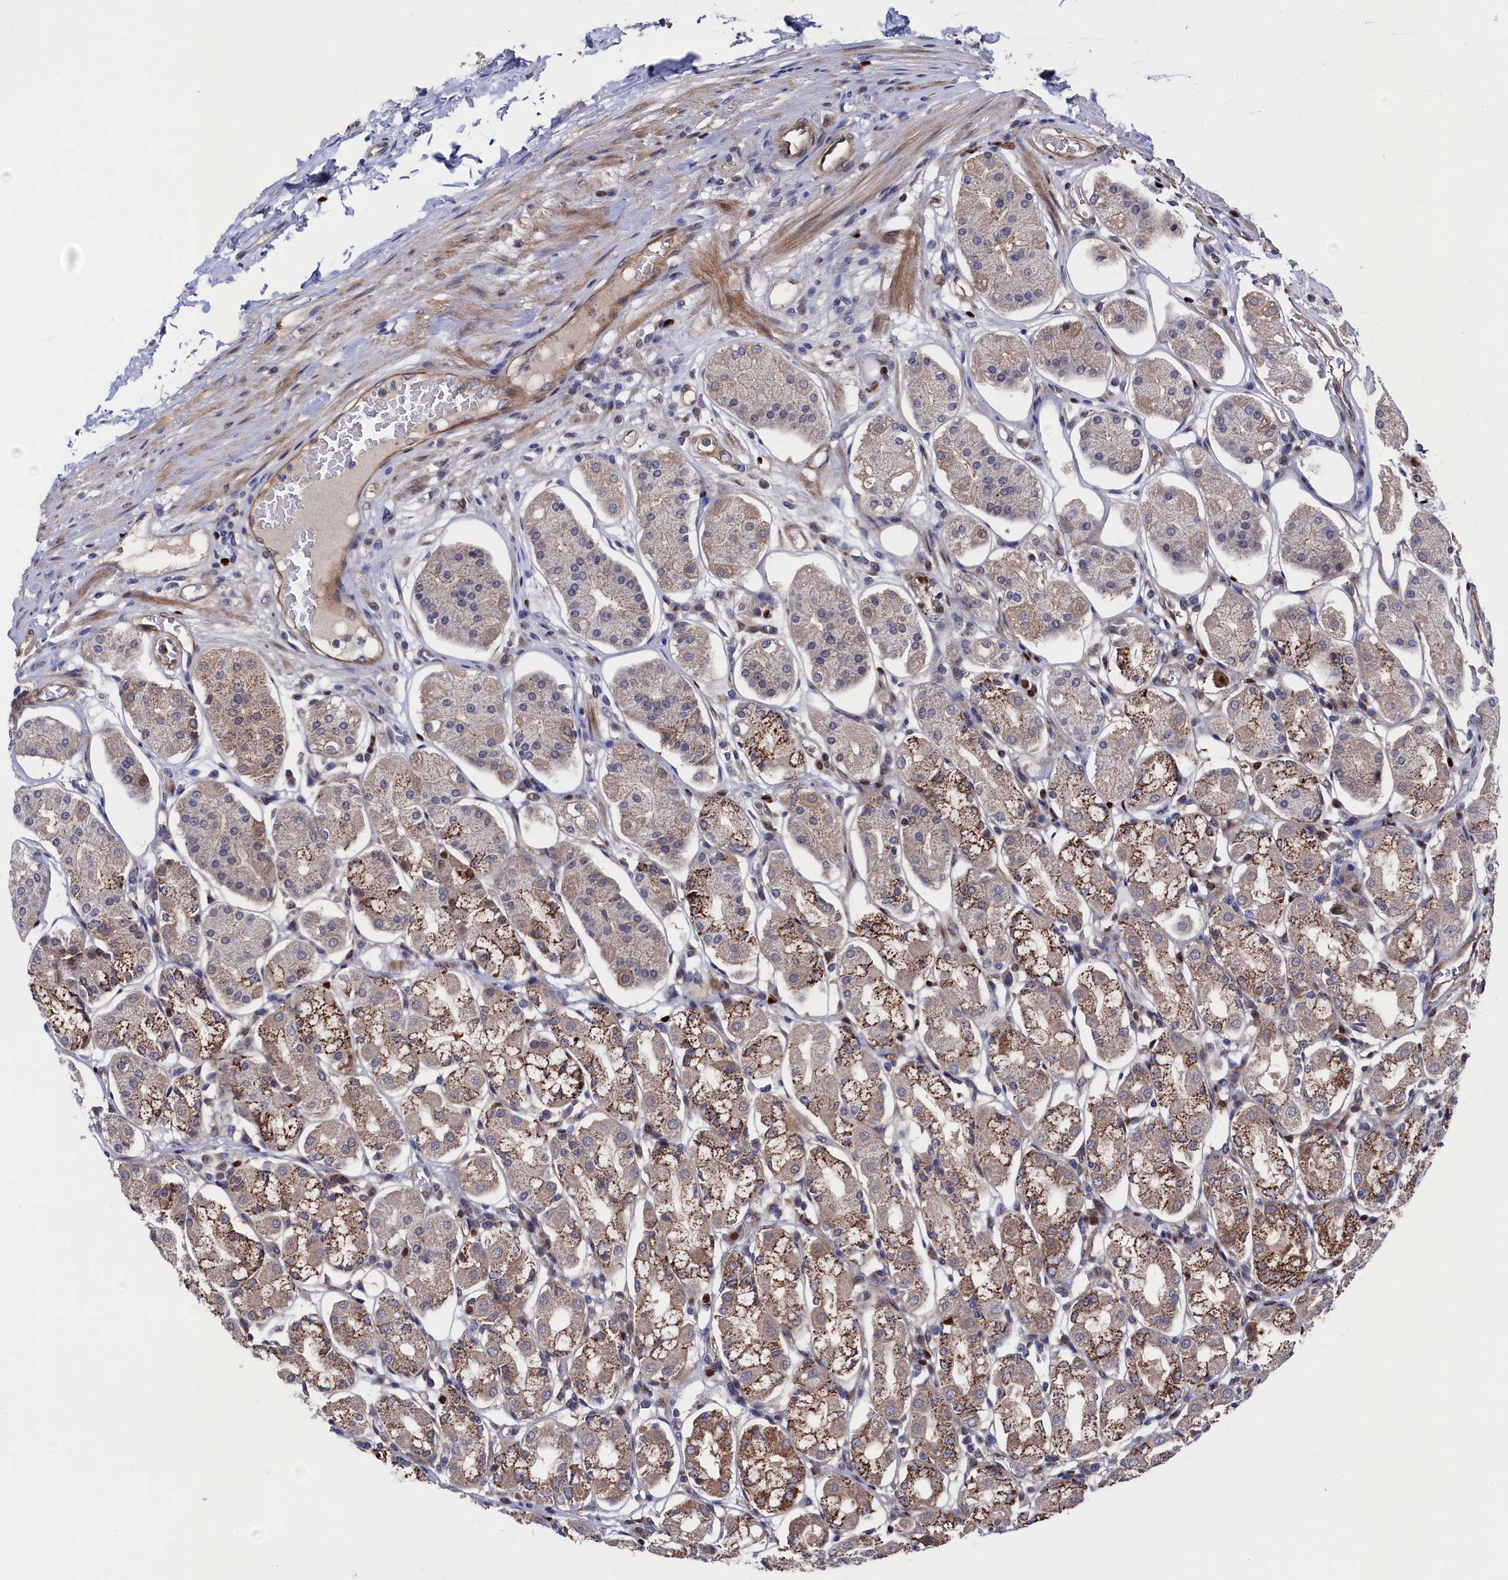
{"staining": {"intensity": "strong", "quantity": "25%-75%", "location": "cytoplasmic/membranous"}, "tissue": "stomach", "cell_type": "Glandular cells", "image_type": "normal", "snomed": [{"axis": "morphology", "description": "Normal tissue, NOS"}, {"axis": "topography", "description": "Stomach, lower"}], "caption": "Protein expression analysis of normal stomach shows strong cytoplasmic/membranous staining in approximately 25%-75% of glandular cells.", "gene": "ZNF891", "patient": {"sex": "female", "age": 56}}